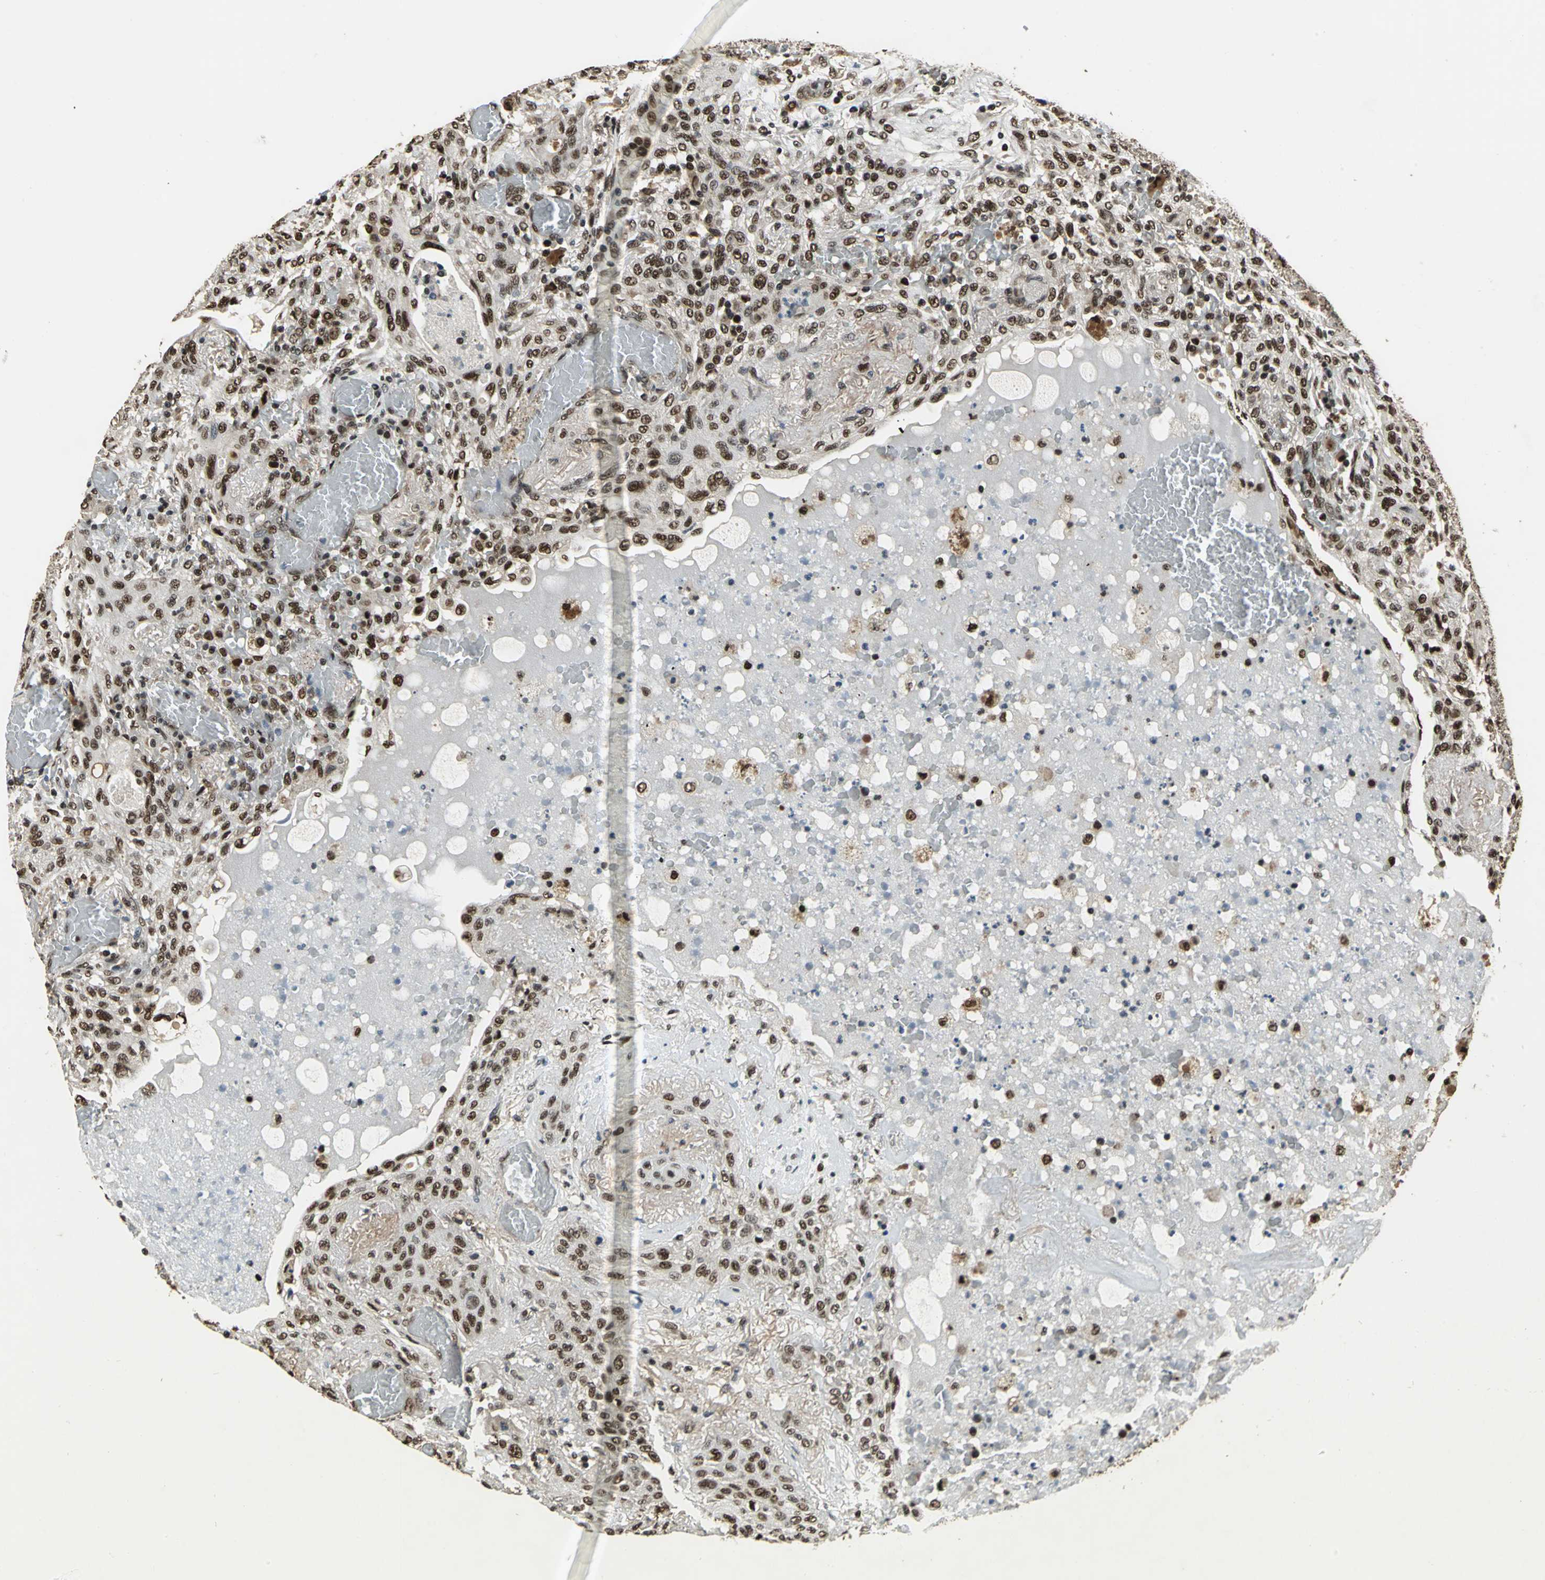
{"staining": {"intensity": "moderate", "quantity": ">75%", "location": "nuclear"}, "tissue": "lung cancer", "cell_type": "Tumor cells", "image_type": "cancer", "snomed": [{"axis": "morphology", "description": "Squamous cell carcinoma, NOS"}, {"axis": "topography", "description": "Lung"}], "caption": "Protein expression analysis of human lung cancer (squamous cell carcinoma) reveals moderate nuclear staining in approximately >75% of tumor cells.", "gene": "MIS18BP1", "patient": {"sex": "female", "age": 47}}